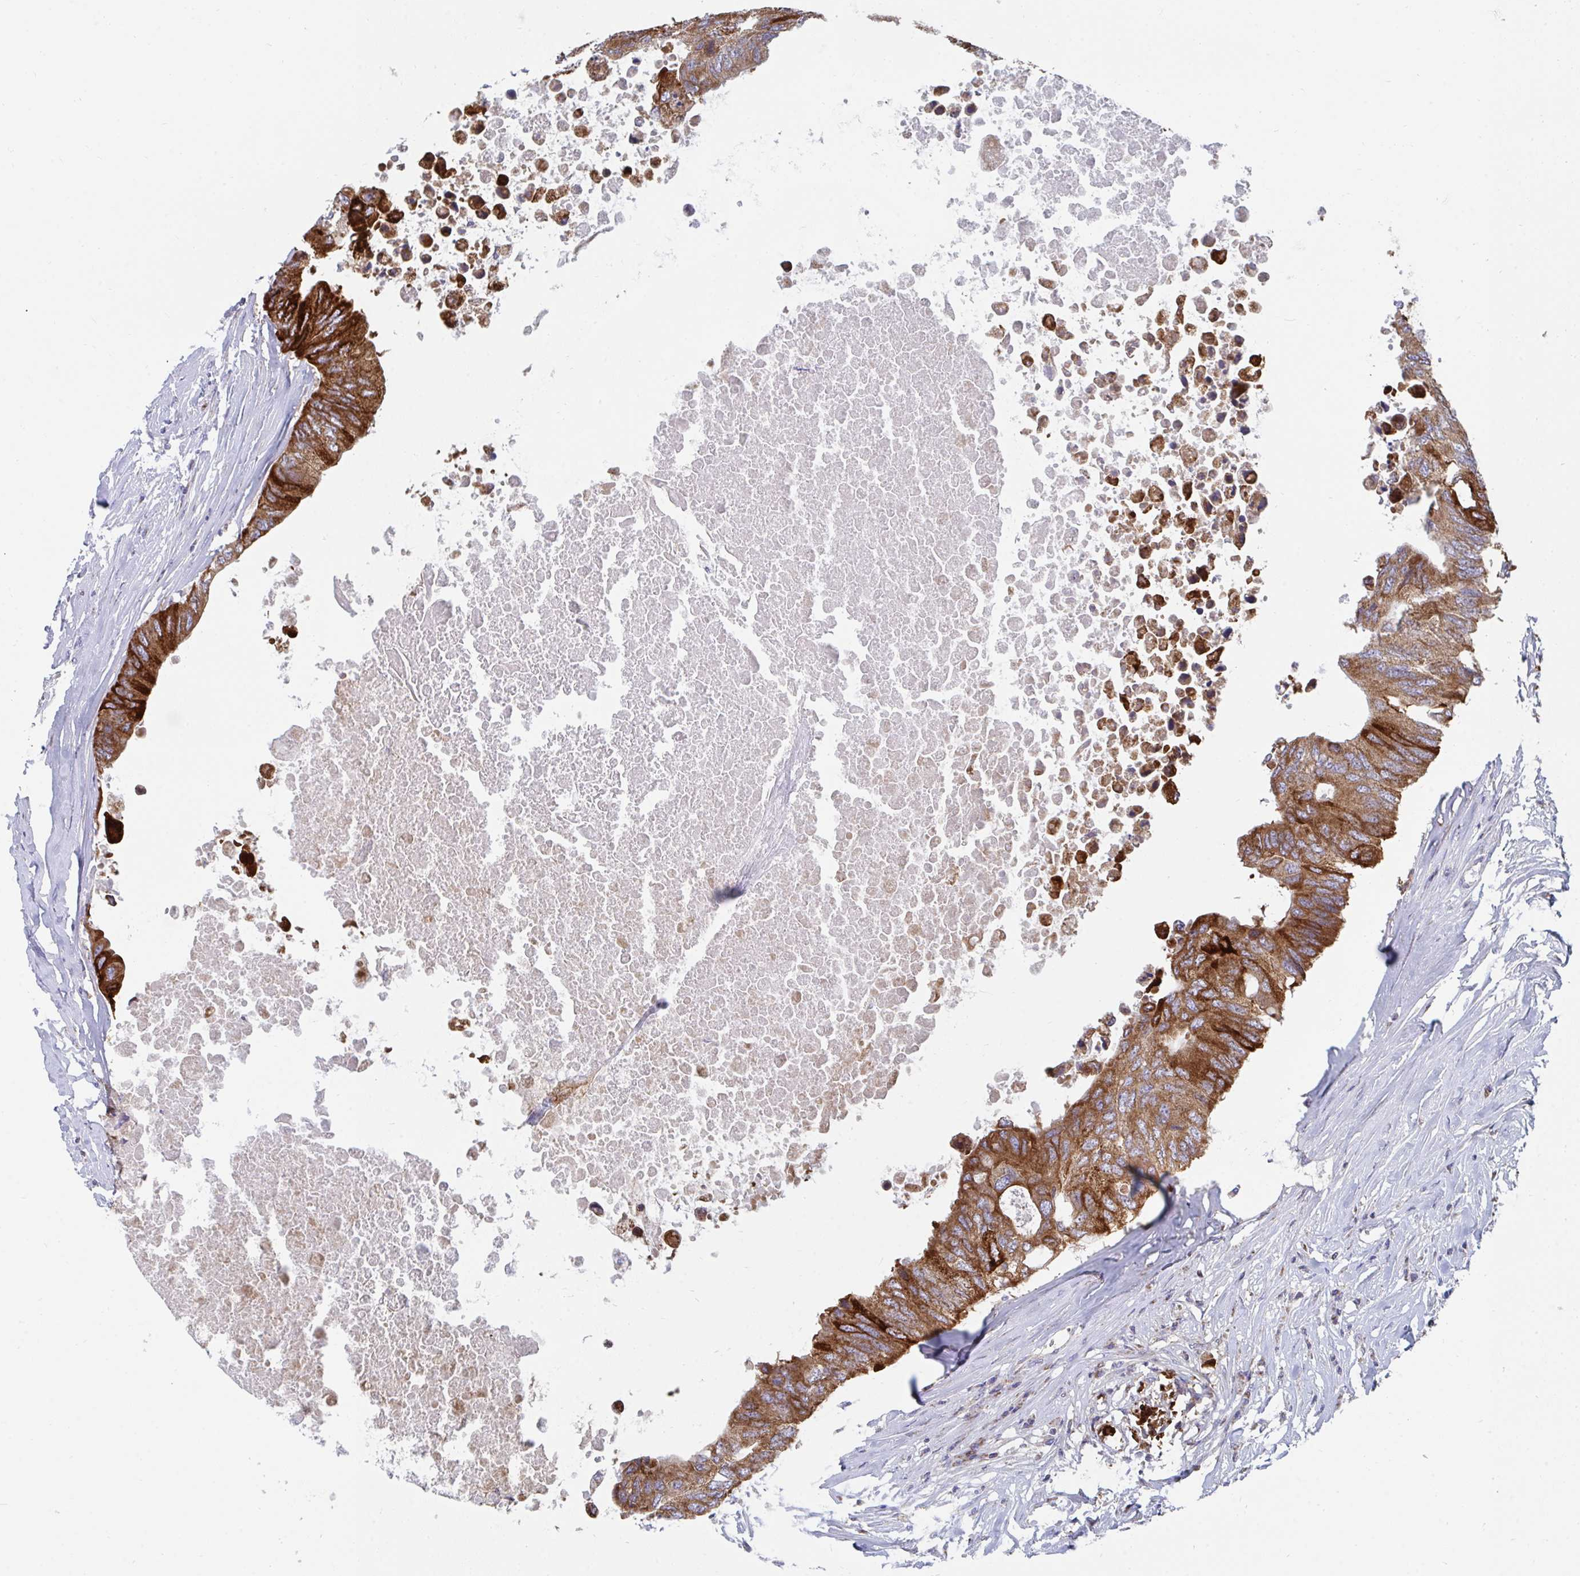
{"staining": {"intensity": "strong", "quantity": ">75%", "location": "cytoplasmic/membranous"}, "tissue": "colorectal cancer", "cell_type": "Tumor cells", "image_type": "cancer", "snomed": [{"axis": "morphology", "description": "Adenocarcinoma, NOS"}, {"axis": "topography", "description": "Colon"}], "caption": "This histopathology image shows immunohistochemistry staining of human colorectal cancer (adenocarcinoma), with high strong cytoplasmic/membranous staining in about >75% of tumor cells.", "gene": "PC", "patient": {"sex": "male", "age": 71}}